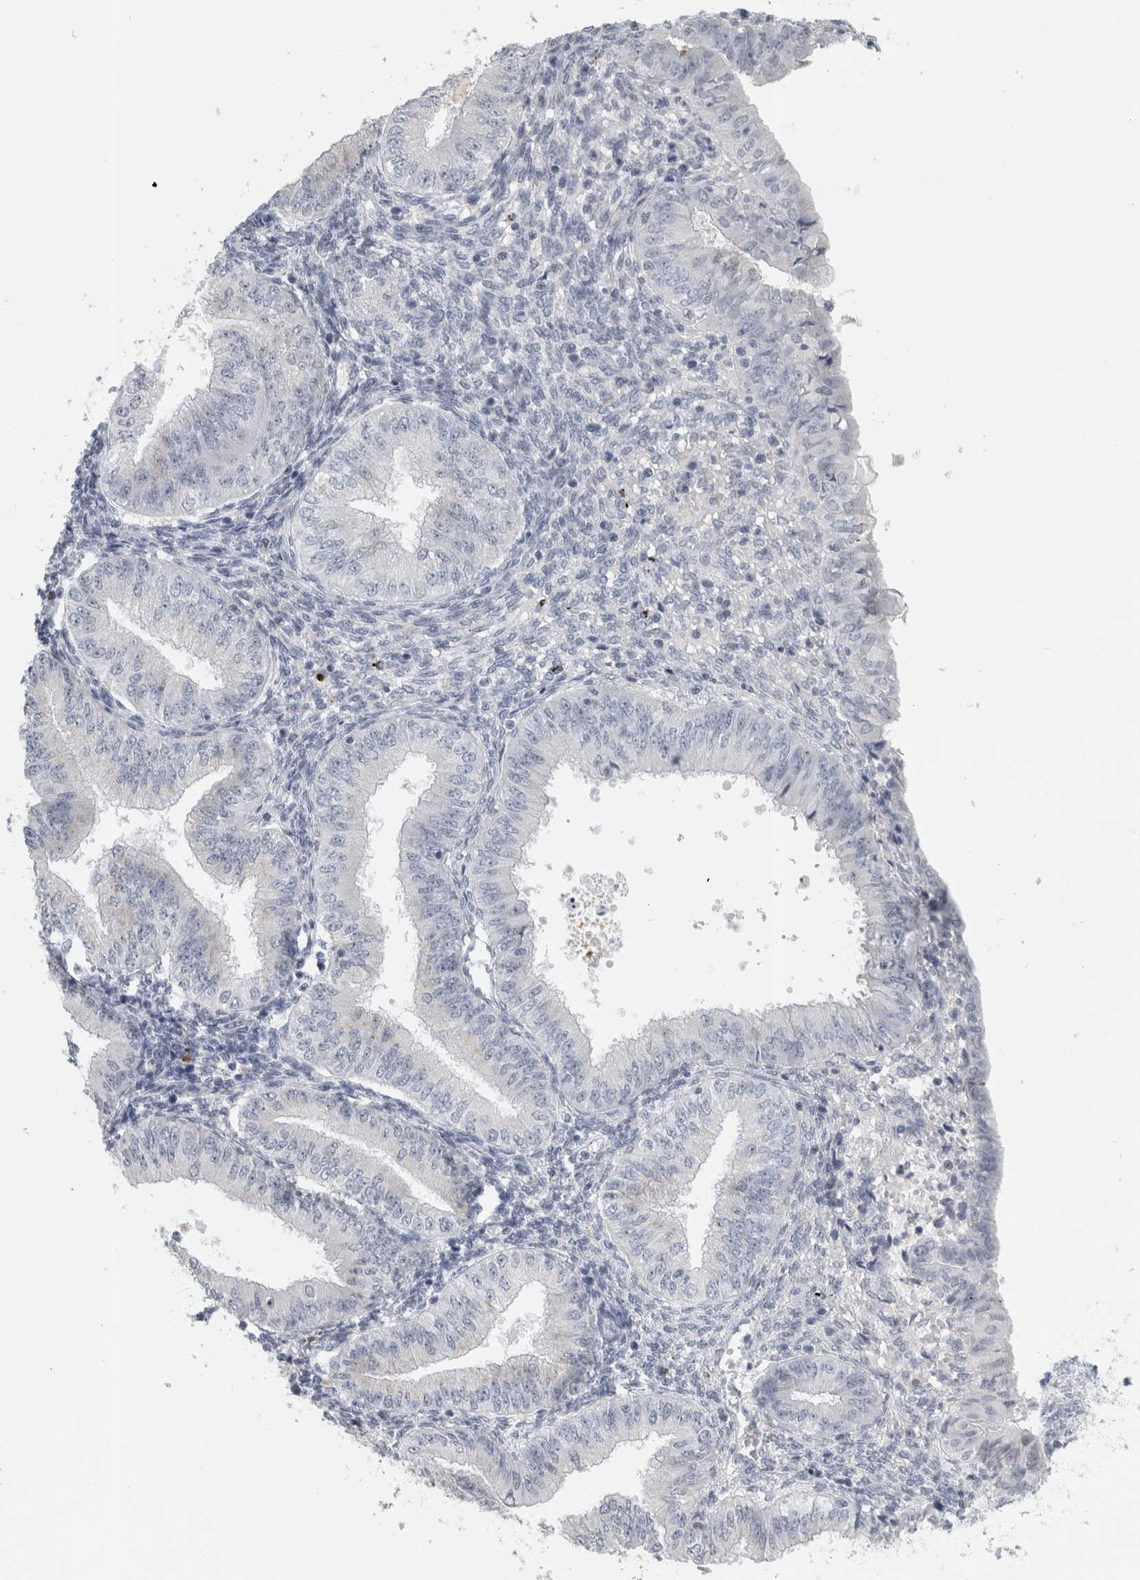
{"staining": {"intensity": "negative", "quantity": "none", "location": "none"}, "tissue": "endometrial cancer", "cell_type": "Tumor cells", "image_type": "cancer", "snomed": [{"axis": "morphology", "description": "Normal tissue, NOS"}, {"axis": "morphology", "description": "Adenocarcinoma, NOS"}, {"axis": "topography", "description": "Endometrium"}], "caption": "Protein analysis of endometrial cancer (adenocarcinoma) shows no significant expression in tumor cells.", "gene": "CPE", "patient": {"sex": "female", "age": 53}}